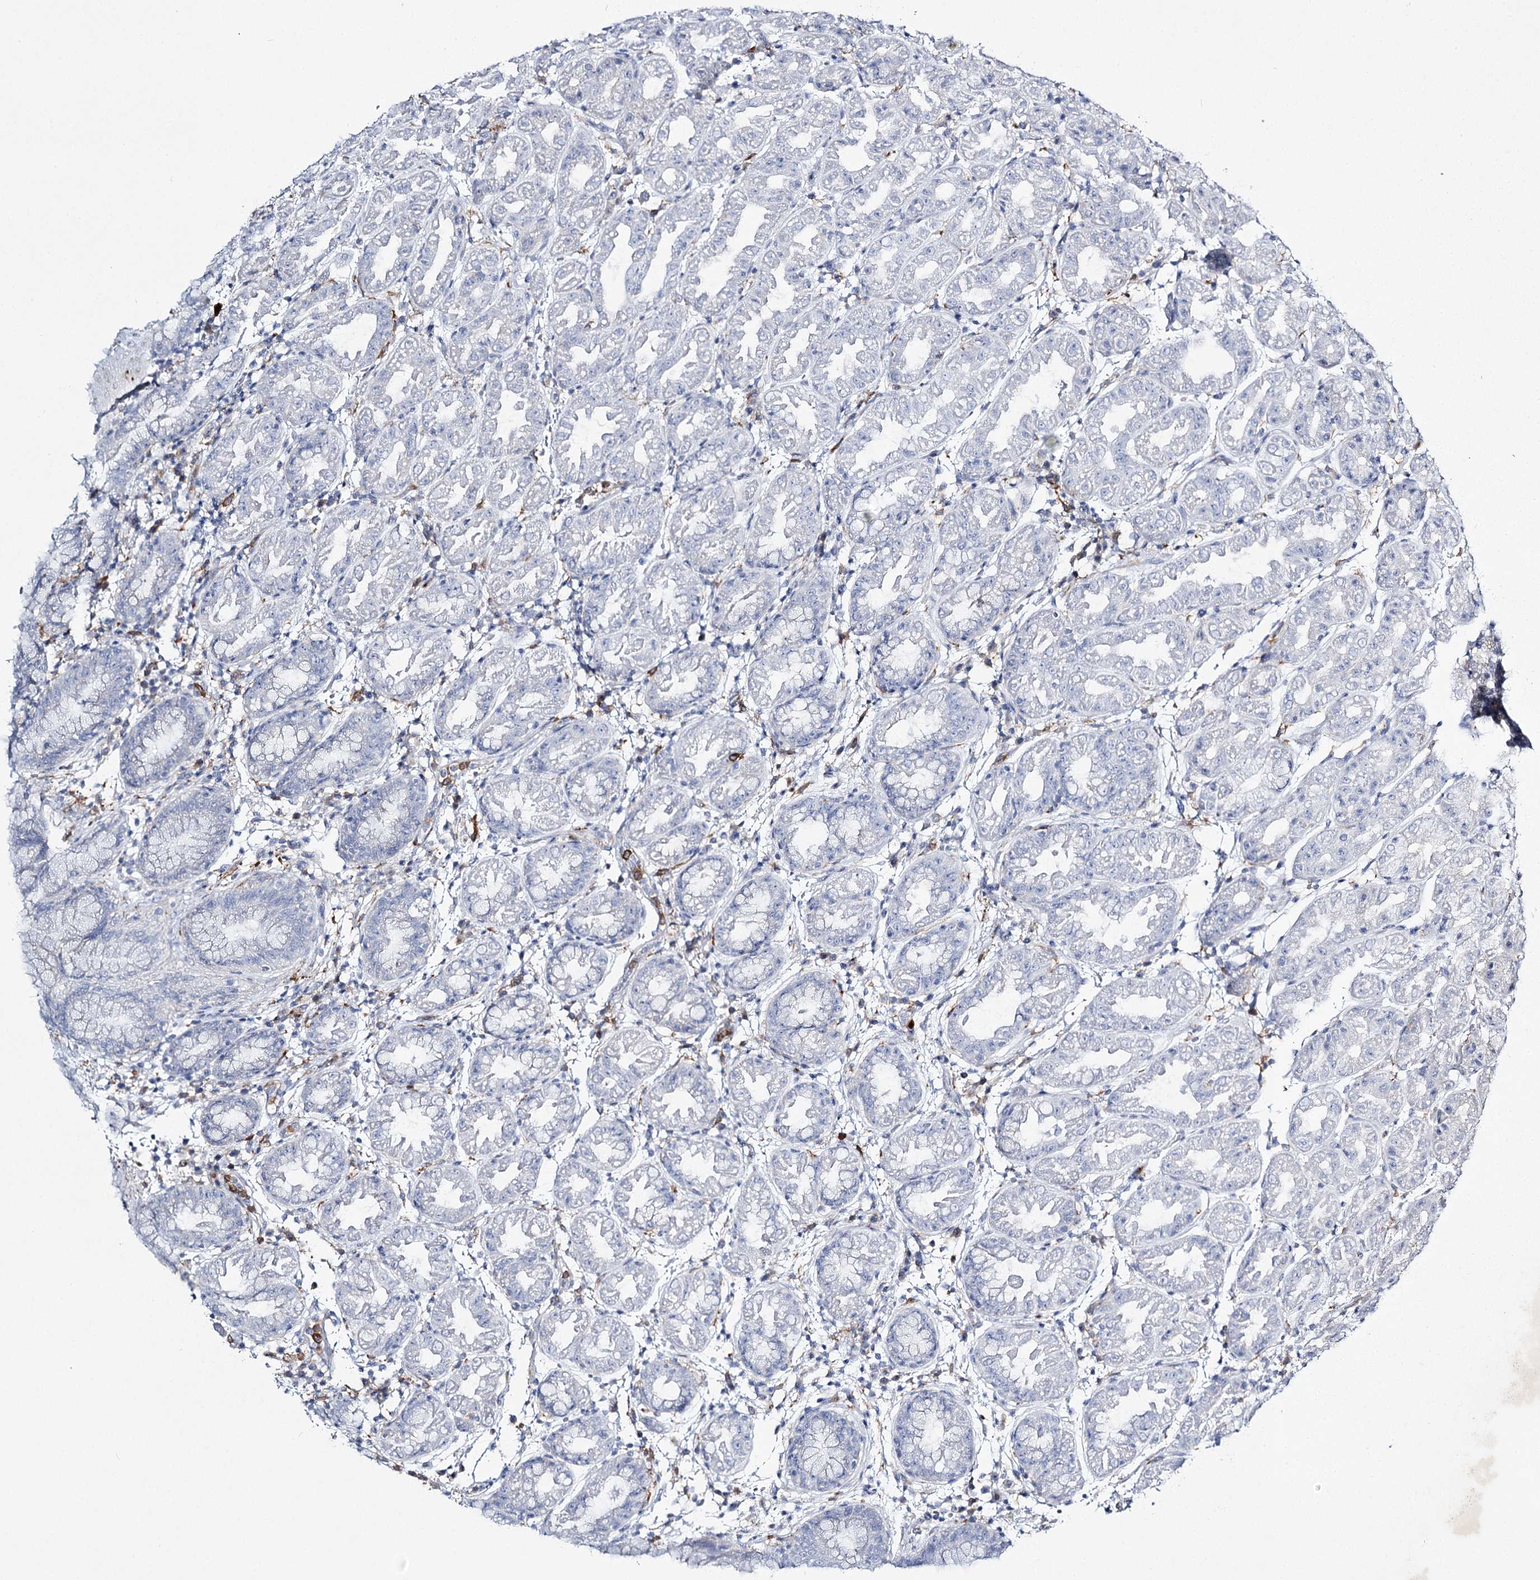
{"staining": {"intensity": "negative", "quantity": "none", "location": "none"}, "tissue": "stomach", "cell_type": "Glandular cells", "image_type": "normal", "snomed": [{"axis": "morphology", "description": "Normal tissue, NOS"}, {"axis": "topography", "description": "Stomach"}], "caption": "Glandular cells show no significant protein expression in benign stomach.", "gene": "CCDC88A", "patient": {"sex": "female", "age": 79}}